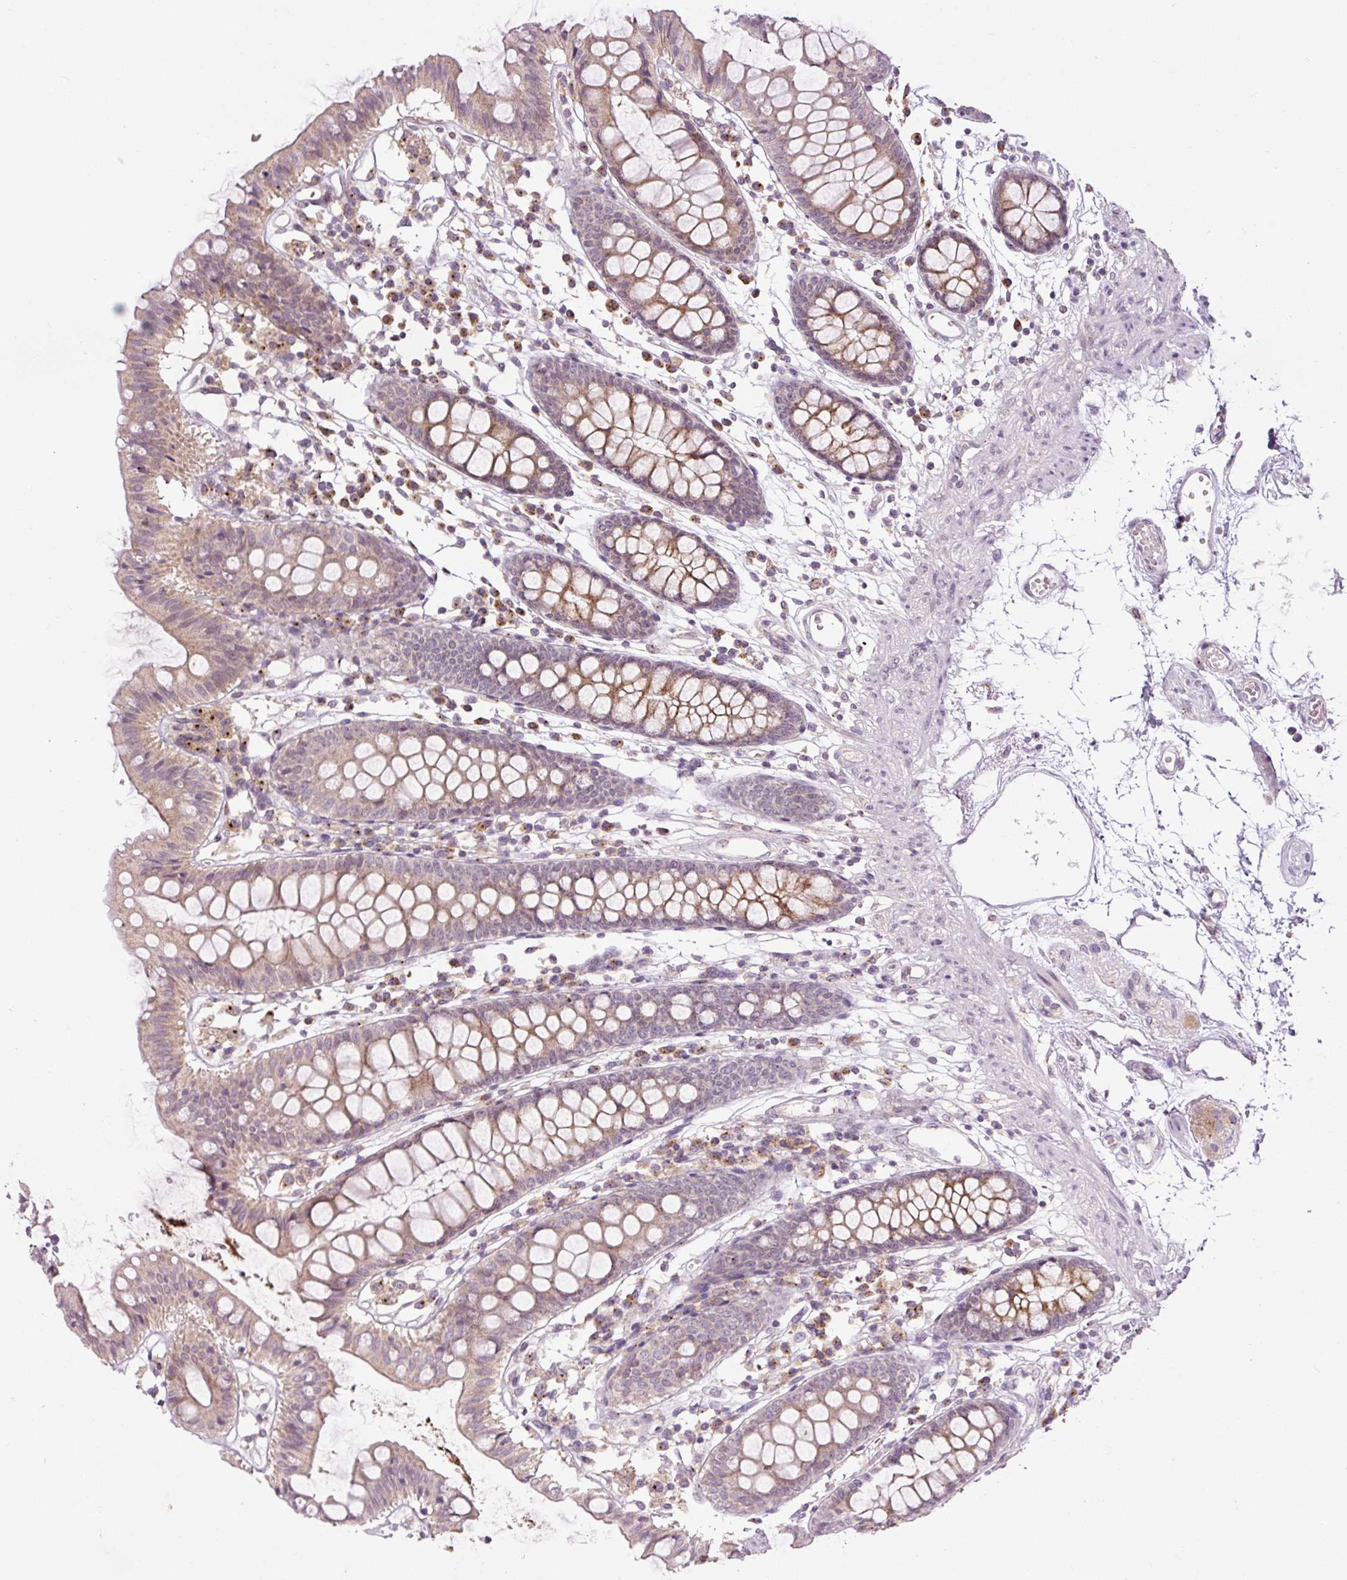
{"staining": {"intensity": "weak", "quantity": "<25%", "location": "cytoplasmic/membranous"}, "tissue": "colon", "cell_type": "Endothelial cells", "image_type": "normal", "snomed": [{"axis": "morphology", "description": "Normal tissue, NOS"}, {"axis": "topography", "description": "Colon"}], "caption": "This is an immunohistochemistry (IHC) photomicrograph of normal colon. There is no staining in endothelial cells.", "gene": "PCM1", "patient": {"sex": "female", "age": 84}}